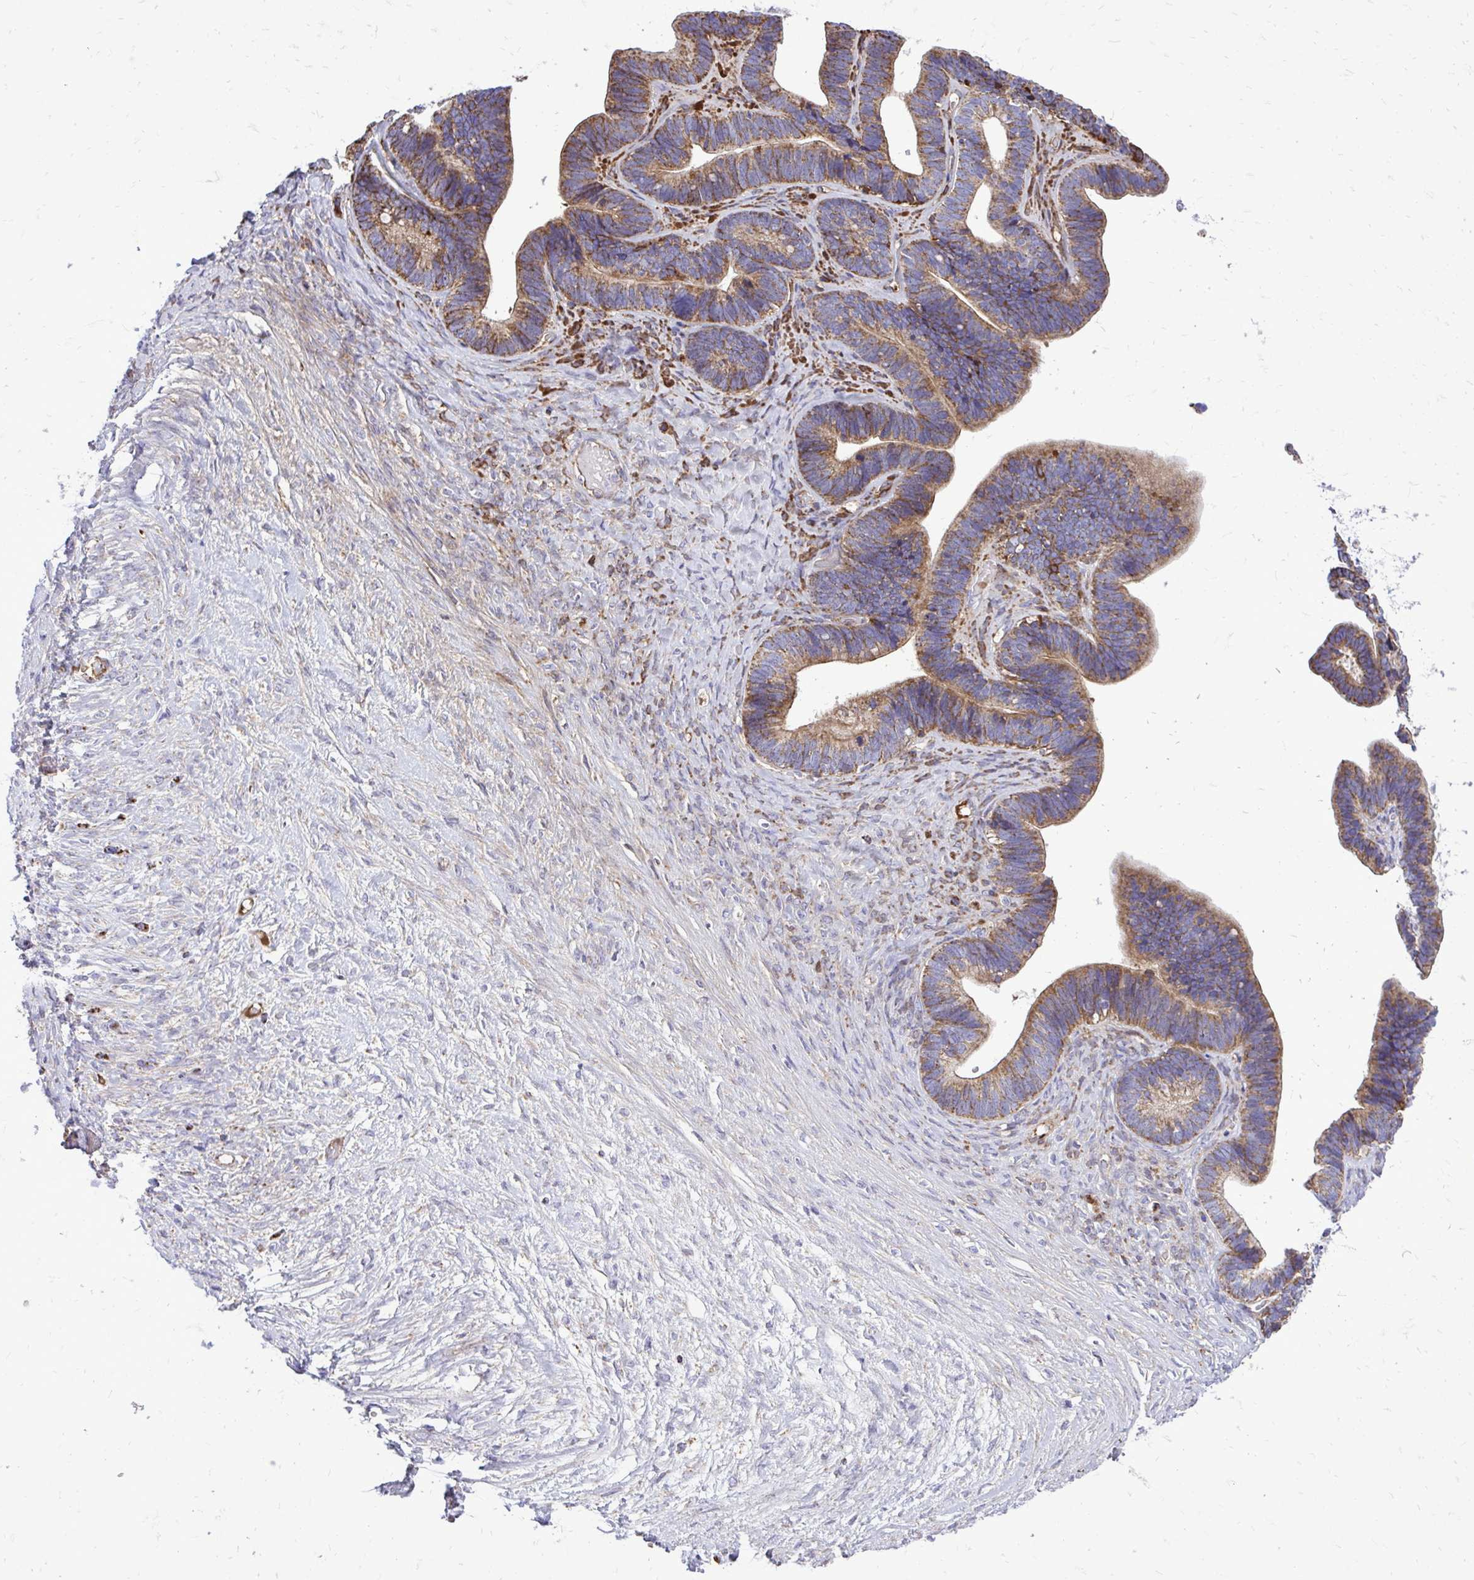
{"staining": {"intensity": "moderate", "quantity": ">75%", "location": "cytoplasmic/membranous"}, "tissue": "ovarian cancer", "cell_type": "Tumor cells", "image_type": "cancer", "snomed": [{"axis": "morphology", "description": "Cystadenocarcinoma, serous, NOS"}, {"axis": "topography", "description": "Ovary"}], "caption": "Immunohistochemistry of ovarian cancer (serous cystadenocarcinoma) exhibits medium levels of moderate cytoplasmic/membranous staining in approximately >75% of tumor cells.", "gene": "ATP13A2", "patient": {"sex": "female", "age": 56}}